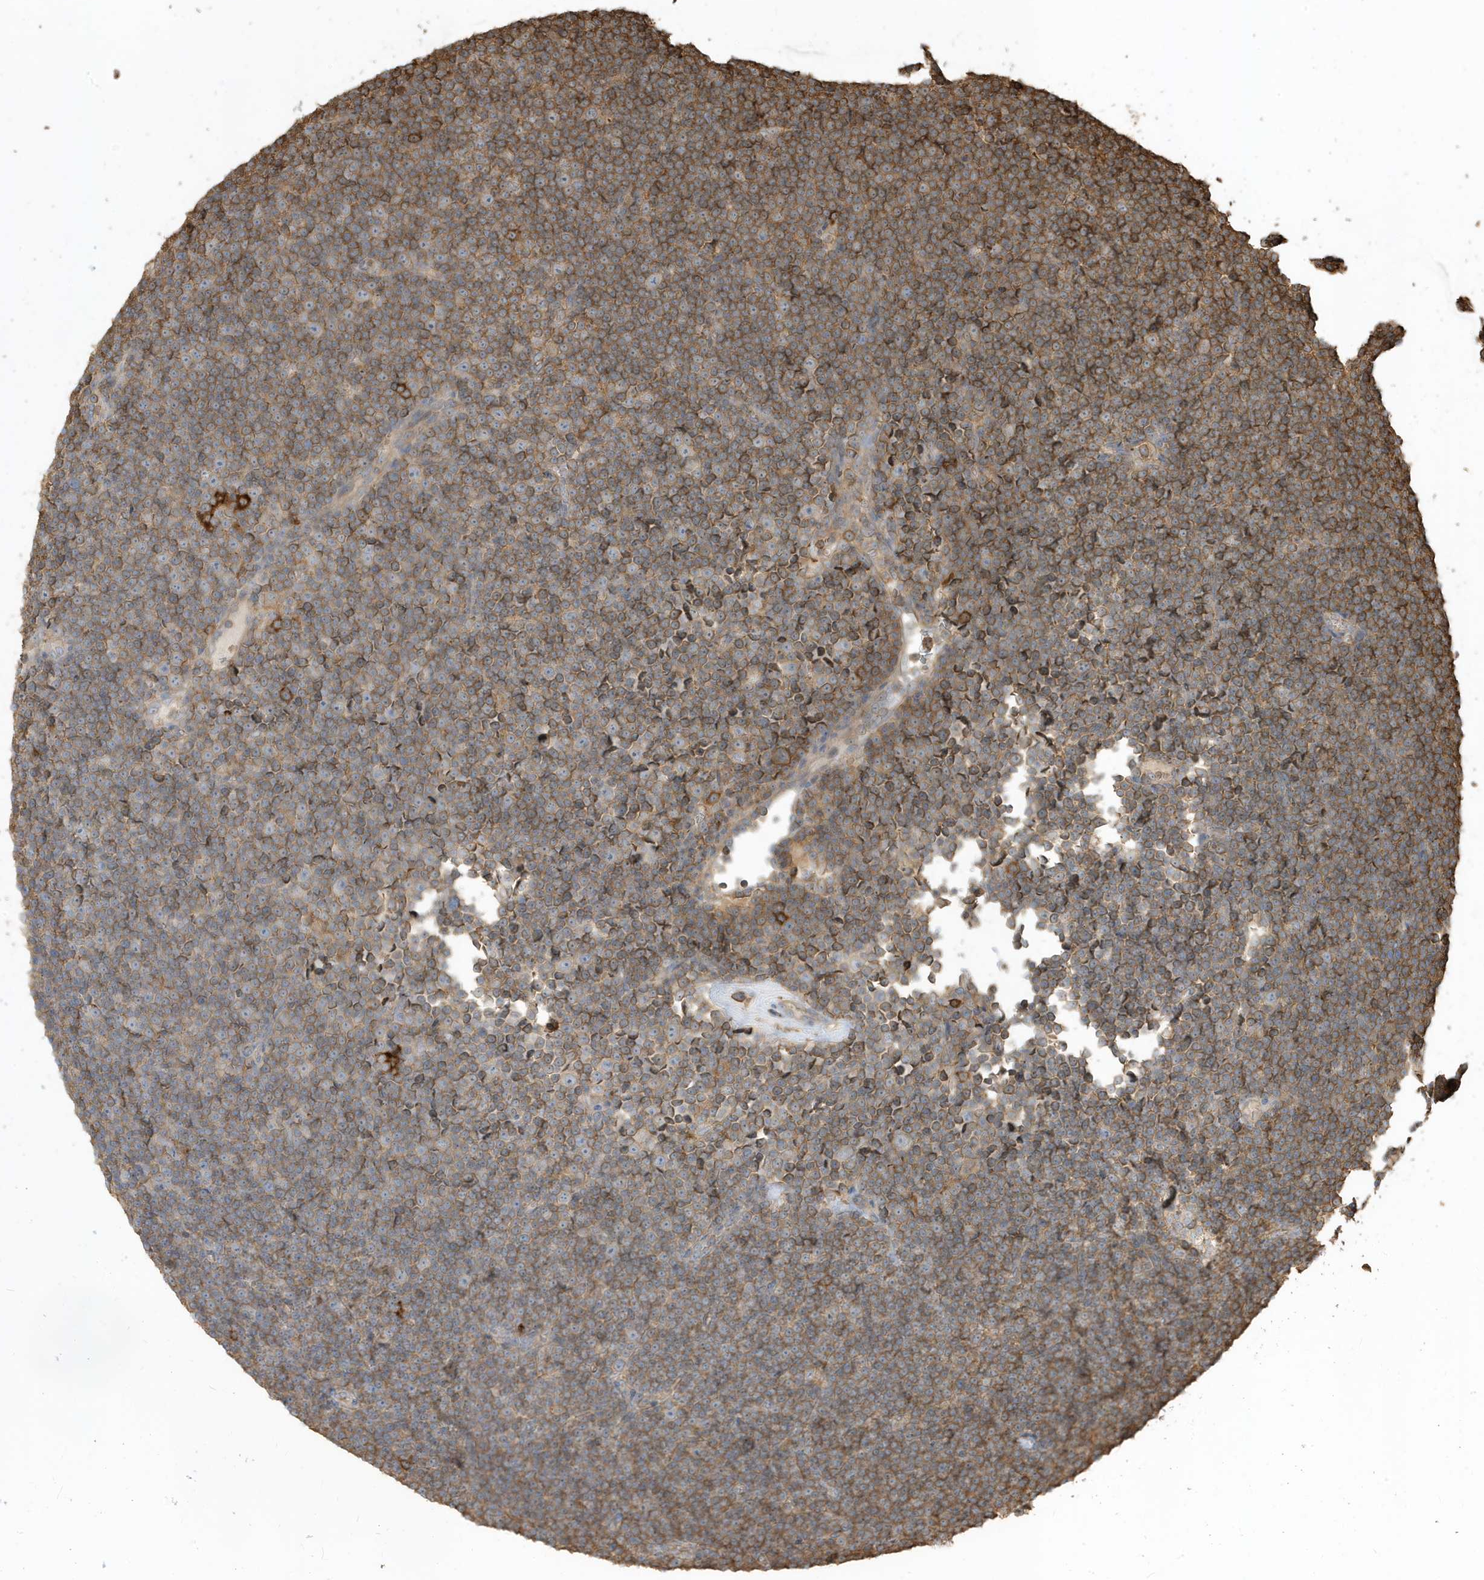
{"staining": {"intensity": "moderate", "quantity": "25%-75%", "location": "cytoplasmic/membranous"}, "tissue": "lymphoma", "cell_type": "Tumor cells", "image_type": "cancer", "snomed": [{"axis": "morphology", "description": "Malignant lymphoma, non-Hodgkin's type, Low grade"}, {"axis": "topography", "description": "Lymph node"}], "caption": "Protein analysis of low-grade malignant lymphoma, non-Hodgkin's type tissue exhibits moderate cytoplasmic/membranous expression in approximately 25%-75% of tumor cells. (brown staining indicates protein expression, while blue staining denotes nuclei).", "gene": "ZBTB8A", "patient": {"sex": "female", "age": 67}}